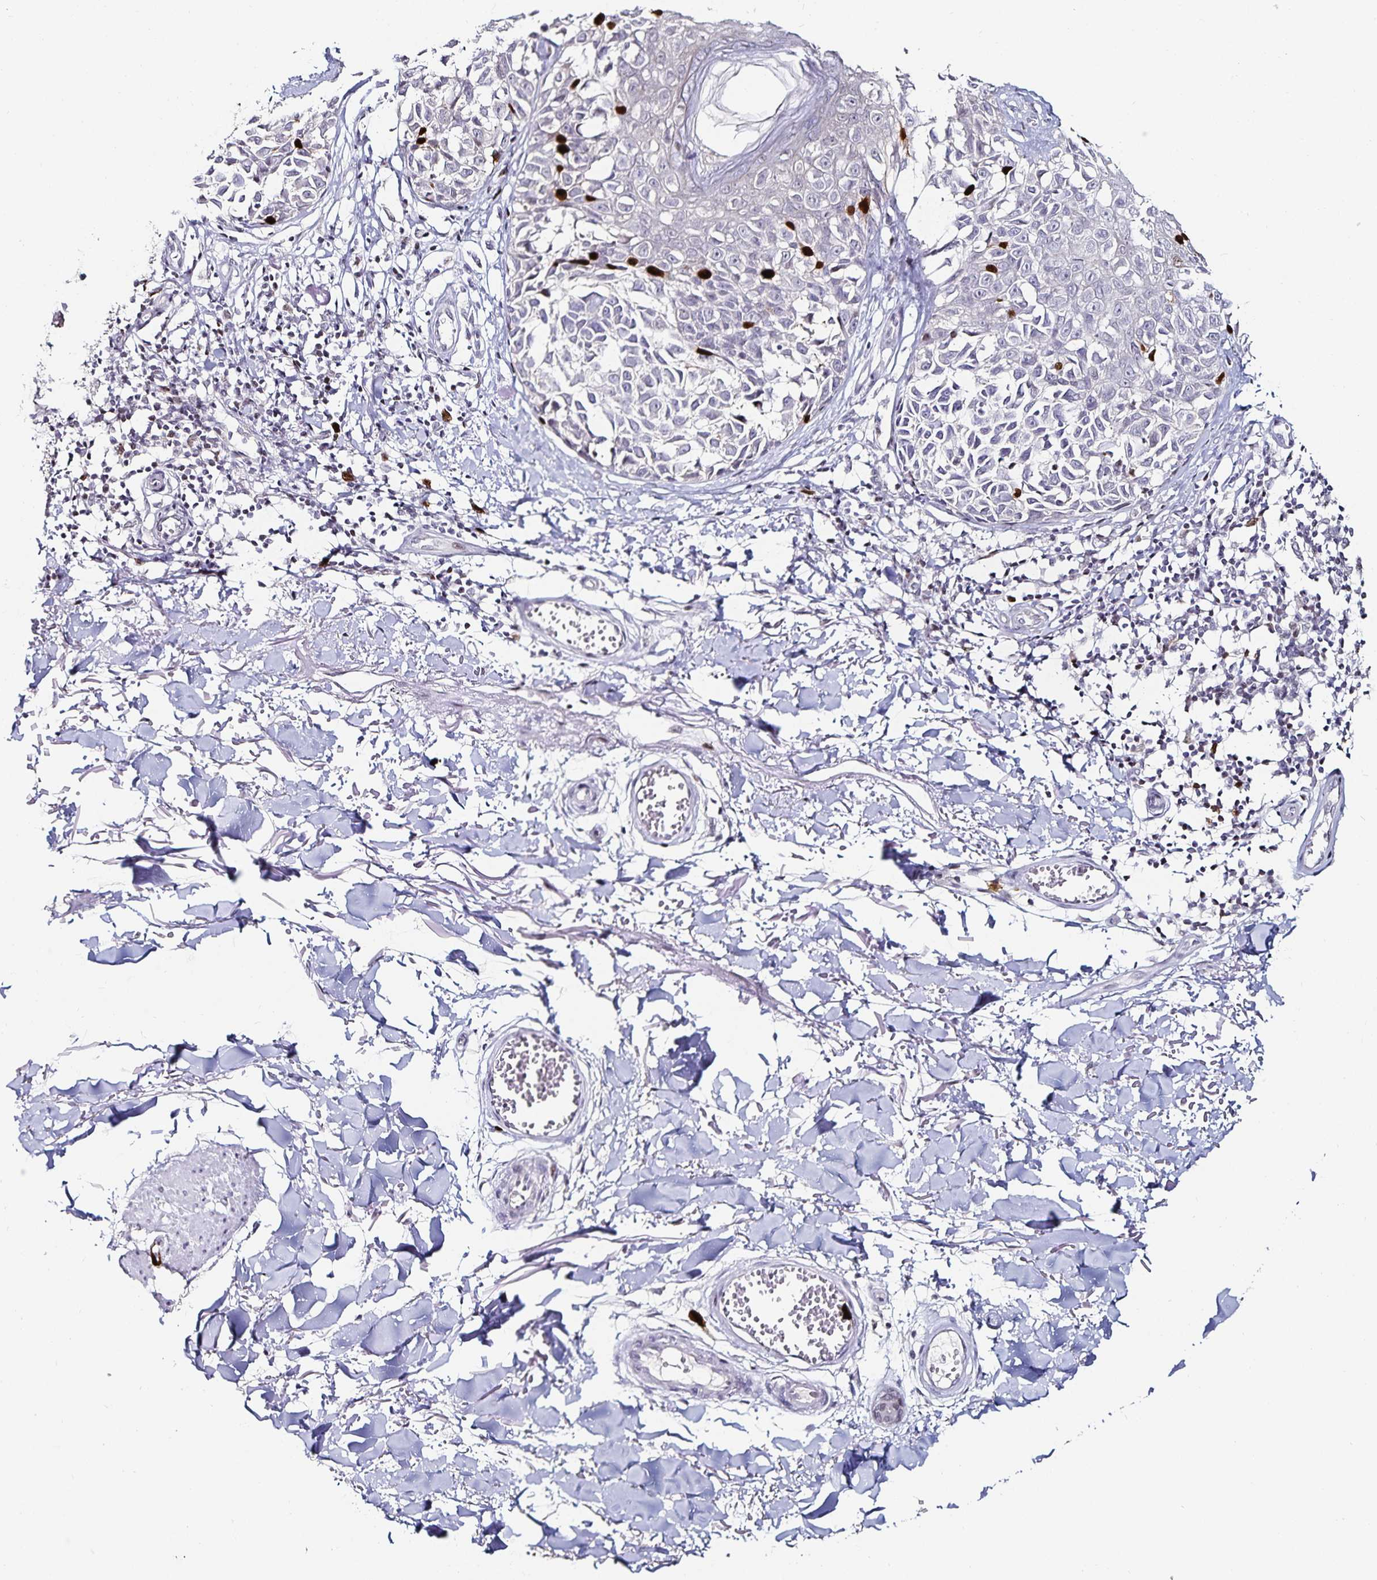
{"staining": {"intensity": "strong", "quantity": "<25%", "location": "nuclear"}, "tissue": "melanoma", "cell_type": "Tumor cells", "image_type": "cancer", "snomed": [{"axis": "morphology", "description": "Malignant melanoma, NOS"}, {"axis": "topography", "description": "Skin"}], "caption": "Human malignant melanoma stained with a brown dye displays strong nuclear positive expression in approximately <25% of tumor cells.", "gene": "ANLN", "patient": {"sex": "male", "age": 73}}